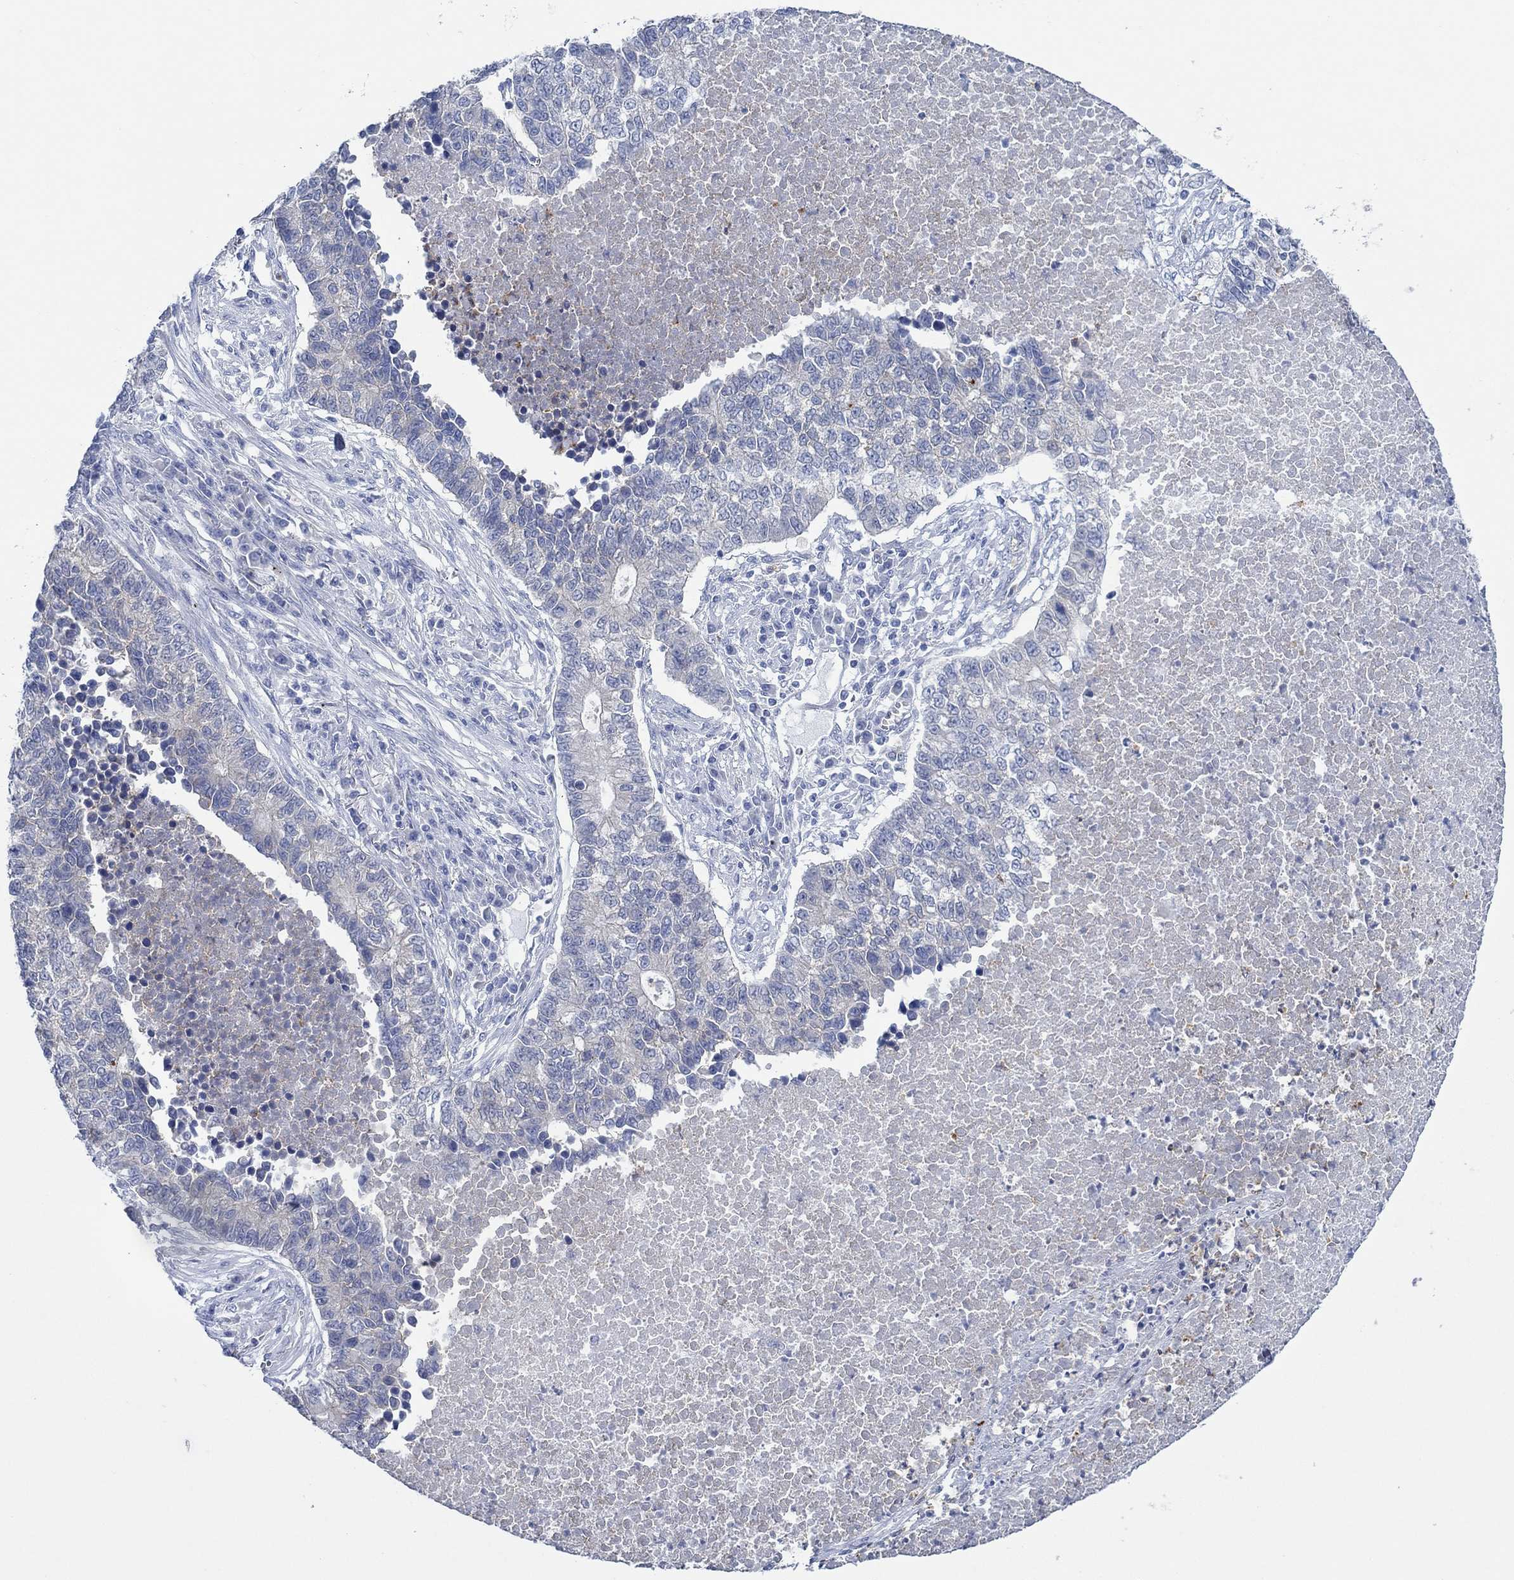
{"staining": {"intensity": "weak", "quantity": "<25%", "location": "cytoplasmic/membranous"}, "tissue": "lung cancer", "cell_type": "Tumor cells", "image_type": "cancer", "snomed": [{"axis": "morphology", "description": "Adenocarcinoma, NOS"}, {"axis": "topography", "description": "Lung"}], "caption": "There is no significant expression in tumor cells of lung adenocarcinoma.", "gene": "ZNF671", "patient": {"sex": "male", "age": 57}}